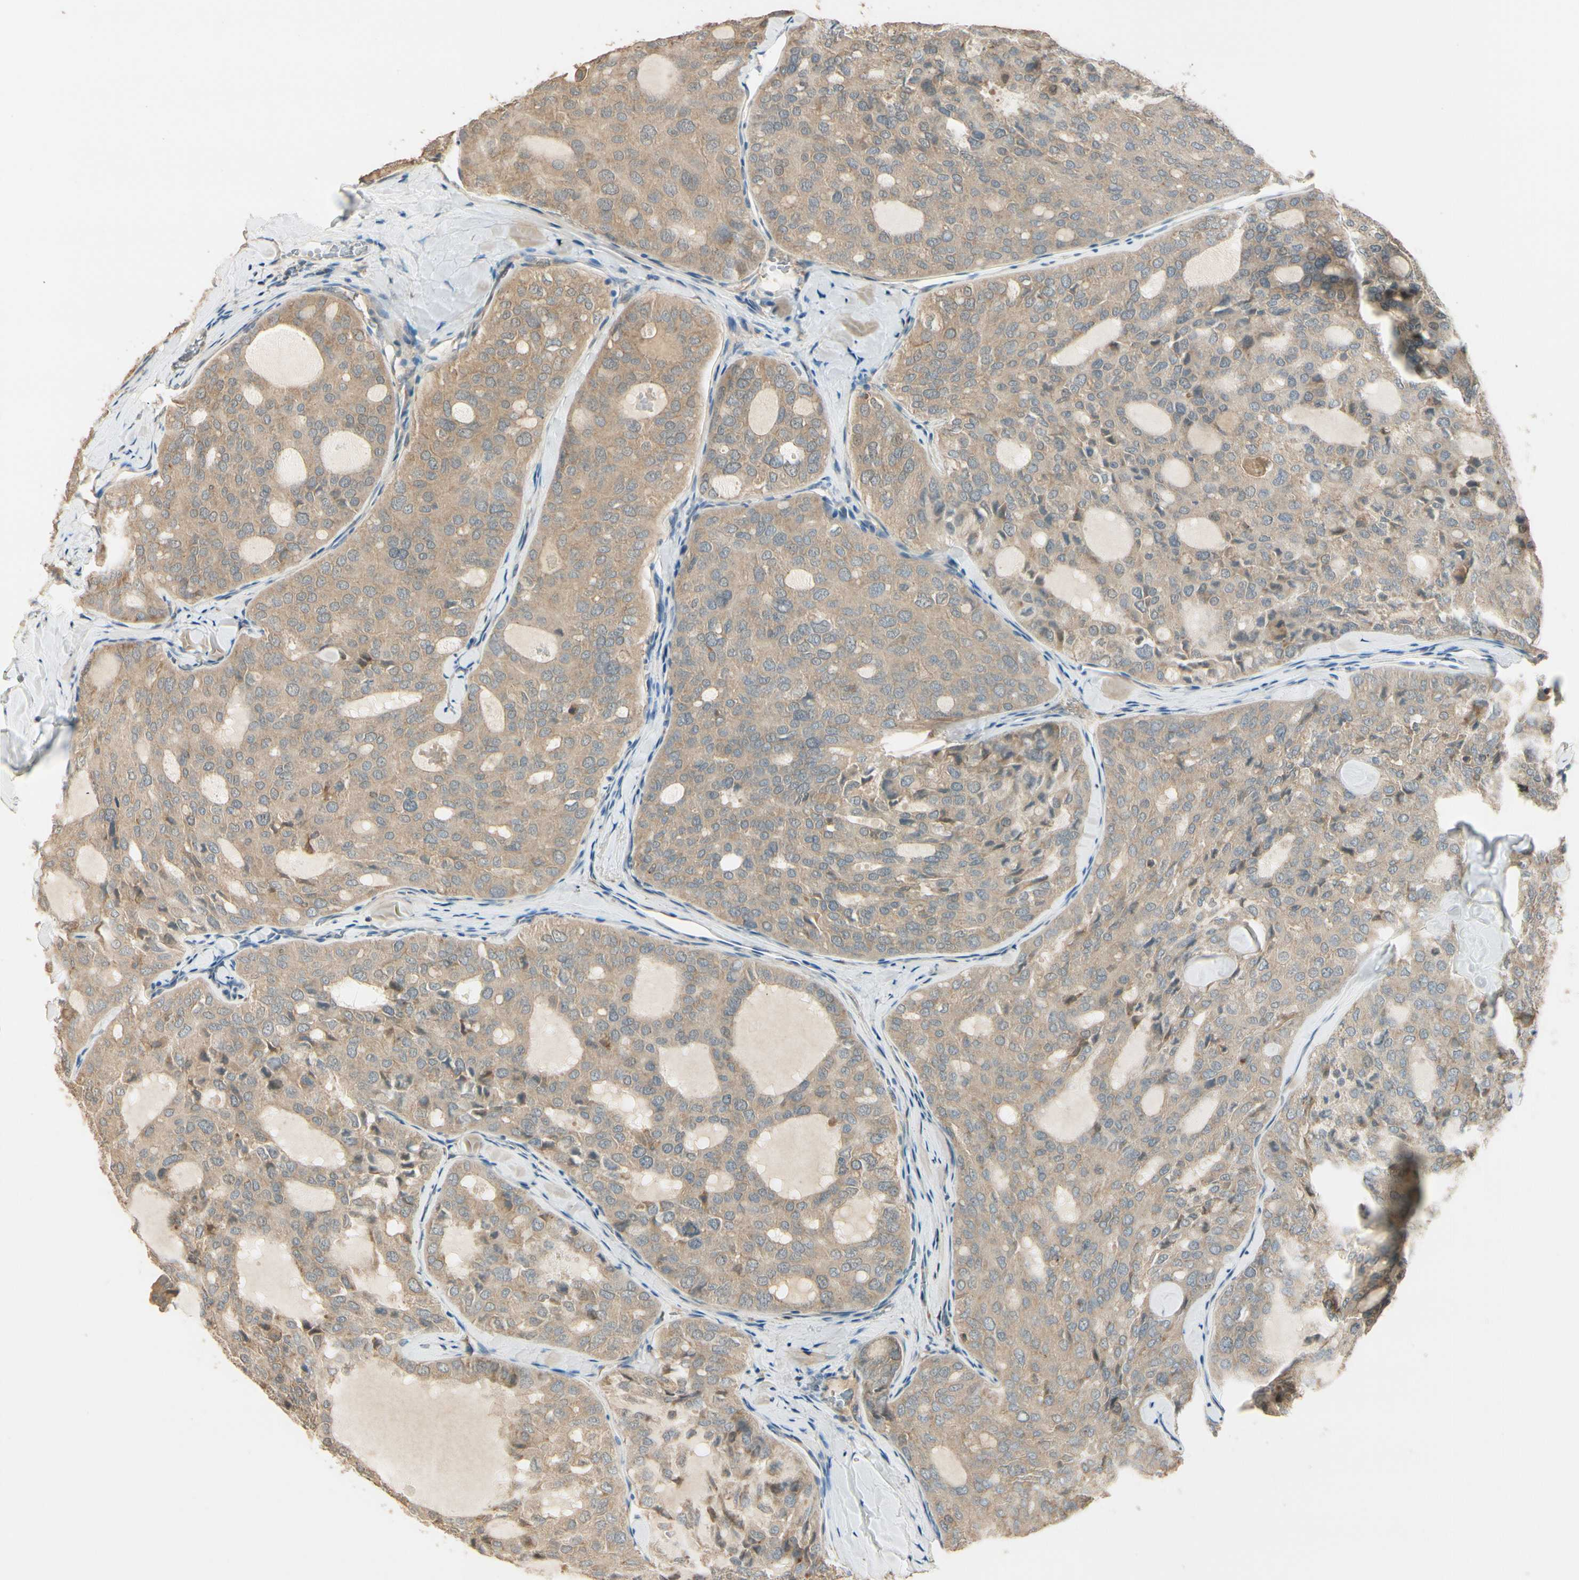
{"staining": {"intensity": "weak", "quantity": ">75%", "location": "cytoplasmic/membranous"}, "tissue": "thyroid cancer", "cell_type": "Tumor cells", "image_type": "cancer", "snomed": [{"axis": "morphology", "description": "Follicular adenoma carcinoma, NOS"}, {"axis": "topography", "description": "Thyroid gland"}], "caption": "Immunohistochemical staining of thyroid cancer shows weak cytoplasmic/membranous protein staining in approximately >75% of tumor cells.", "gene": "PLXNA1", "patient": {"sex": "male", "age": 75}}